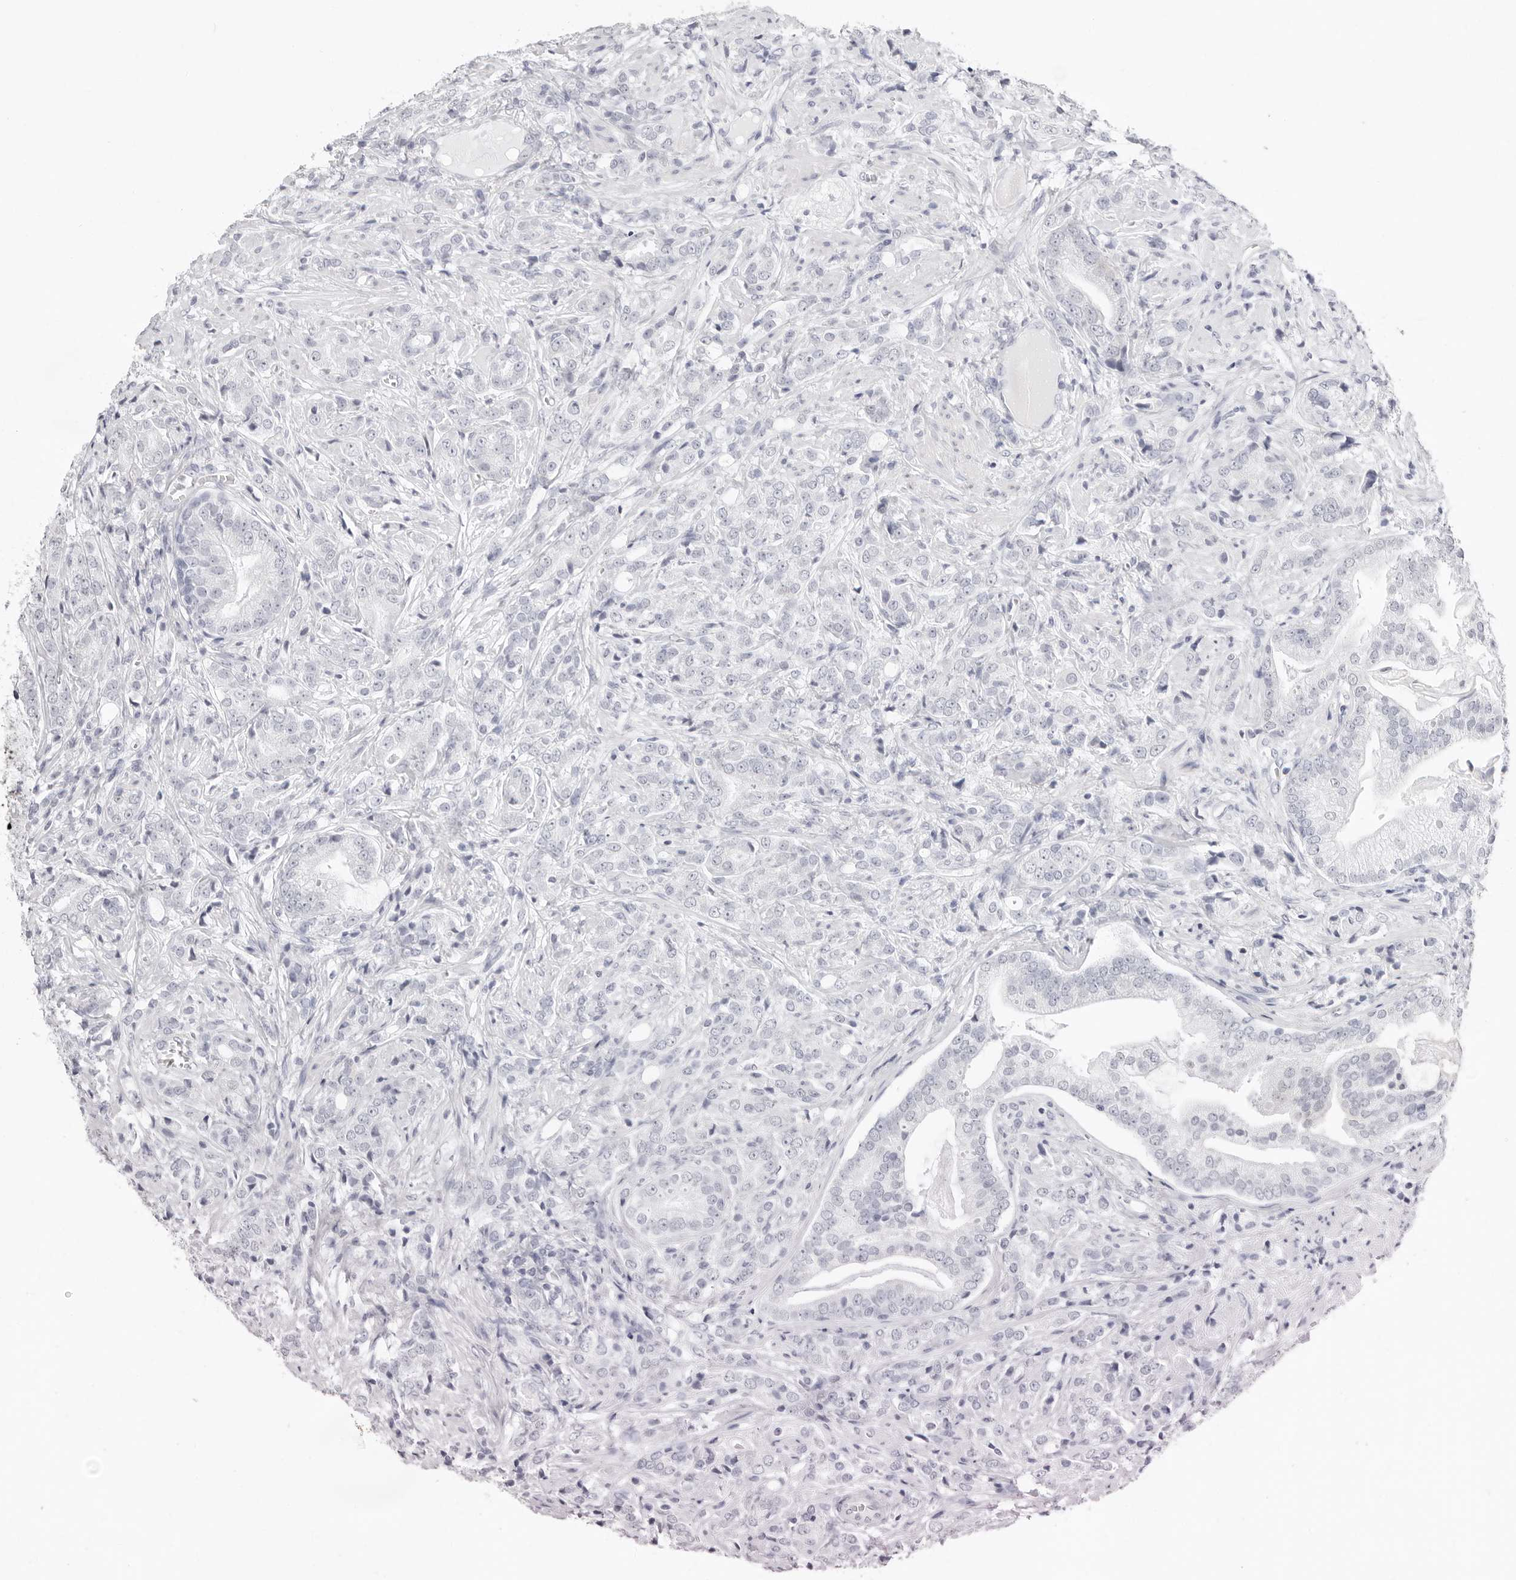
{"staining": {"intensity": "negative", "quantity": "none", "location": "none"}, "tissue": "prostate cancer", "cell_type": "Tumor cells", "image_type": "cancer", "snomed": [{"axis": "morphology", "description": "Adenocarcinoma, High grade"}, {"axis": "topography", "description": "Prostate"}], "caption": "This is an IHC micrograph of human prostate cancer. There is no positivity in tumor cells.", "gene": "FDPS", "patient": {"sex": "male", "age": 57}}